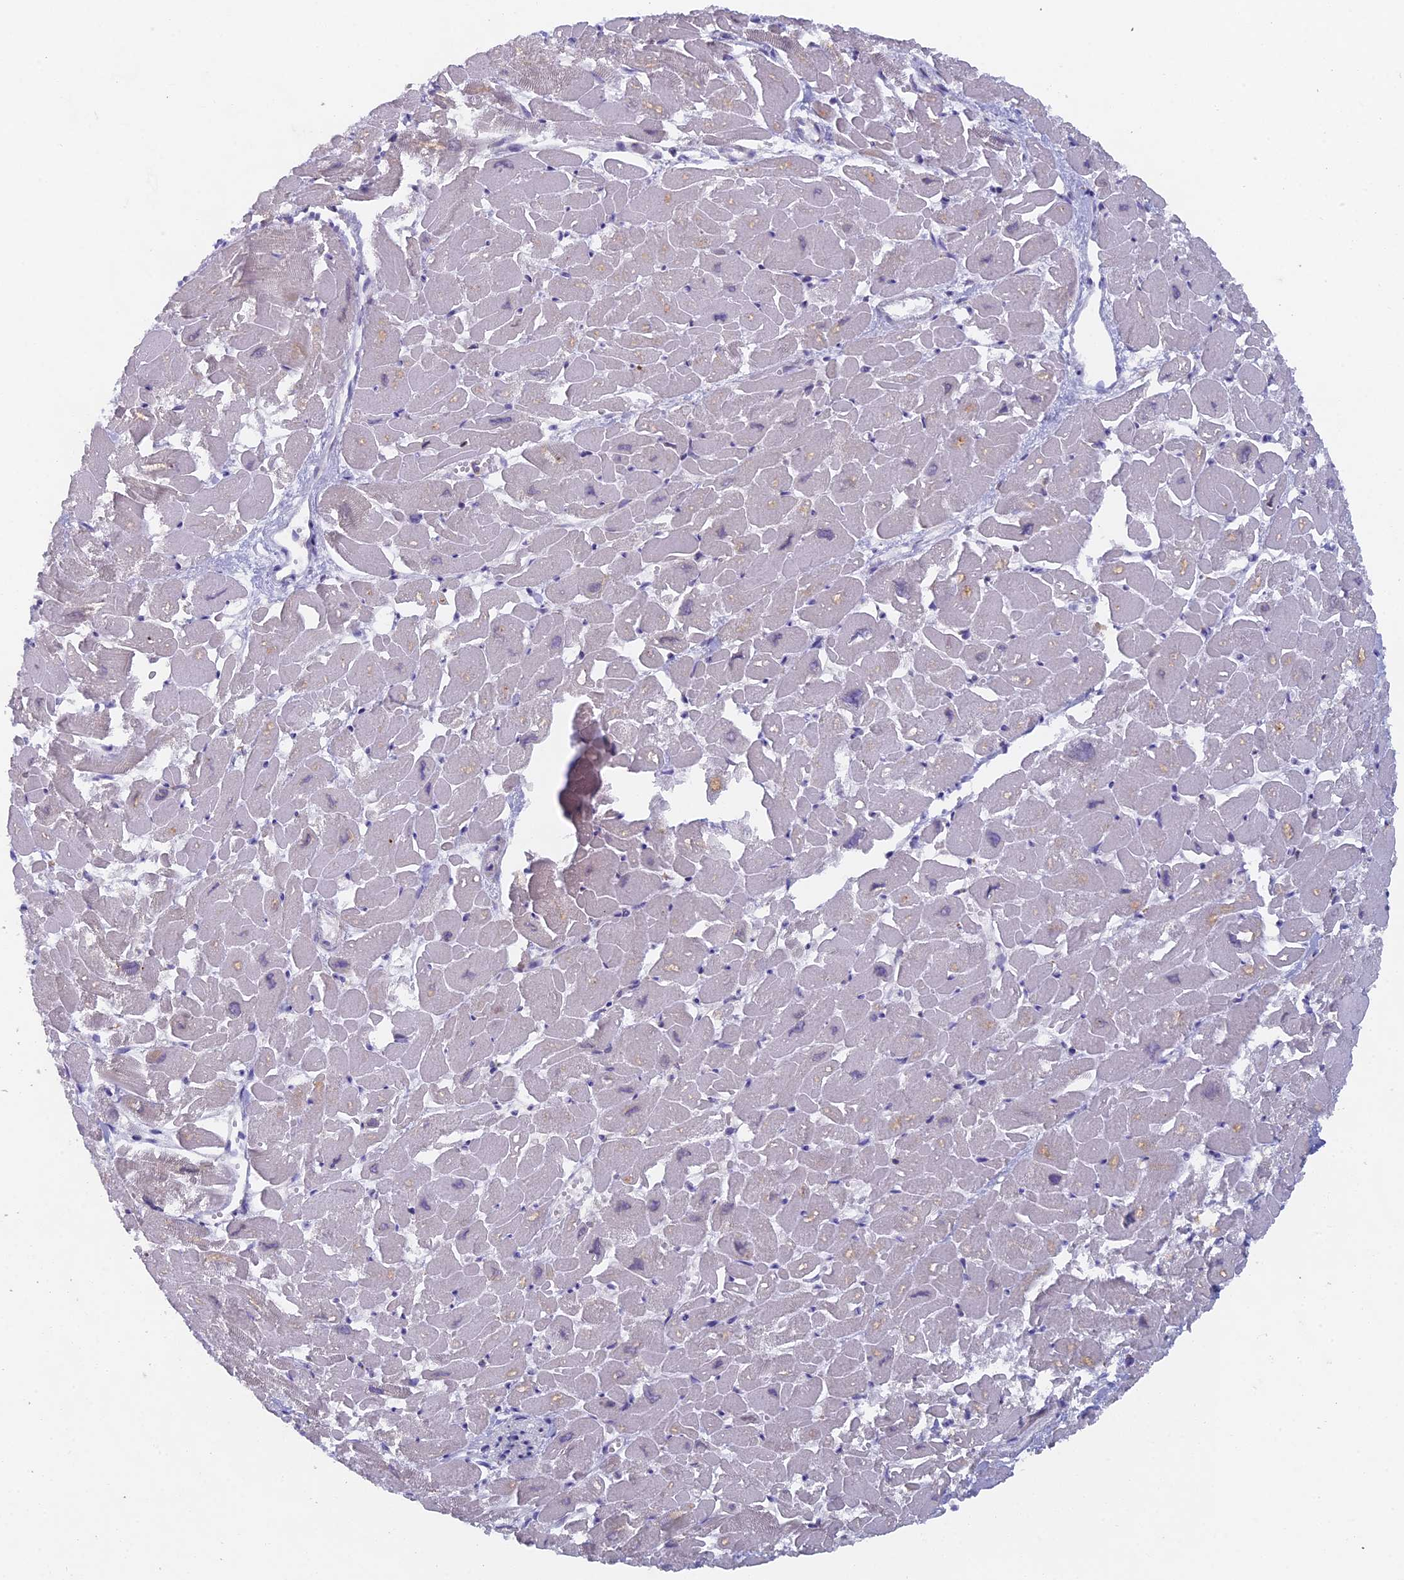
{"staining": {"intensity": "negative", "quantity": "none", "location": "none"}, "tissue": "heart muscle", "cell_type": "Cardiomyocytes", "image_type": "normal", "snomed": [{"axis": "morphology", "description": "Normal tissue, NOS"}, {"axis": "topography", "description": "Heart"}], "caption": "IHC micrograph of unremarkable heart muscle stained for a protein (brown), which demonstrates no expression in cardiomyocytes. (Immunohistochemistry (ihc), brightfield microscopy, high magnification).", "gene": "ABI3BP", "patient": {"sex": "male", "age": 54}}